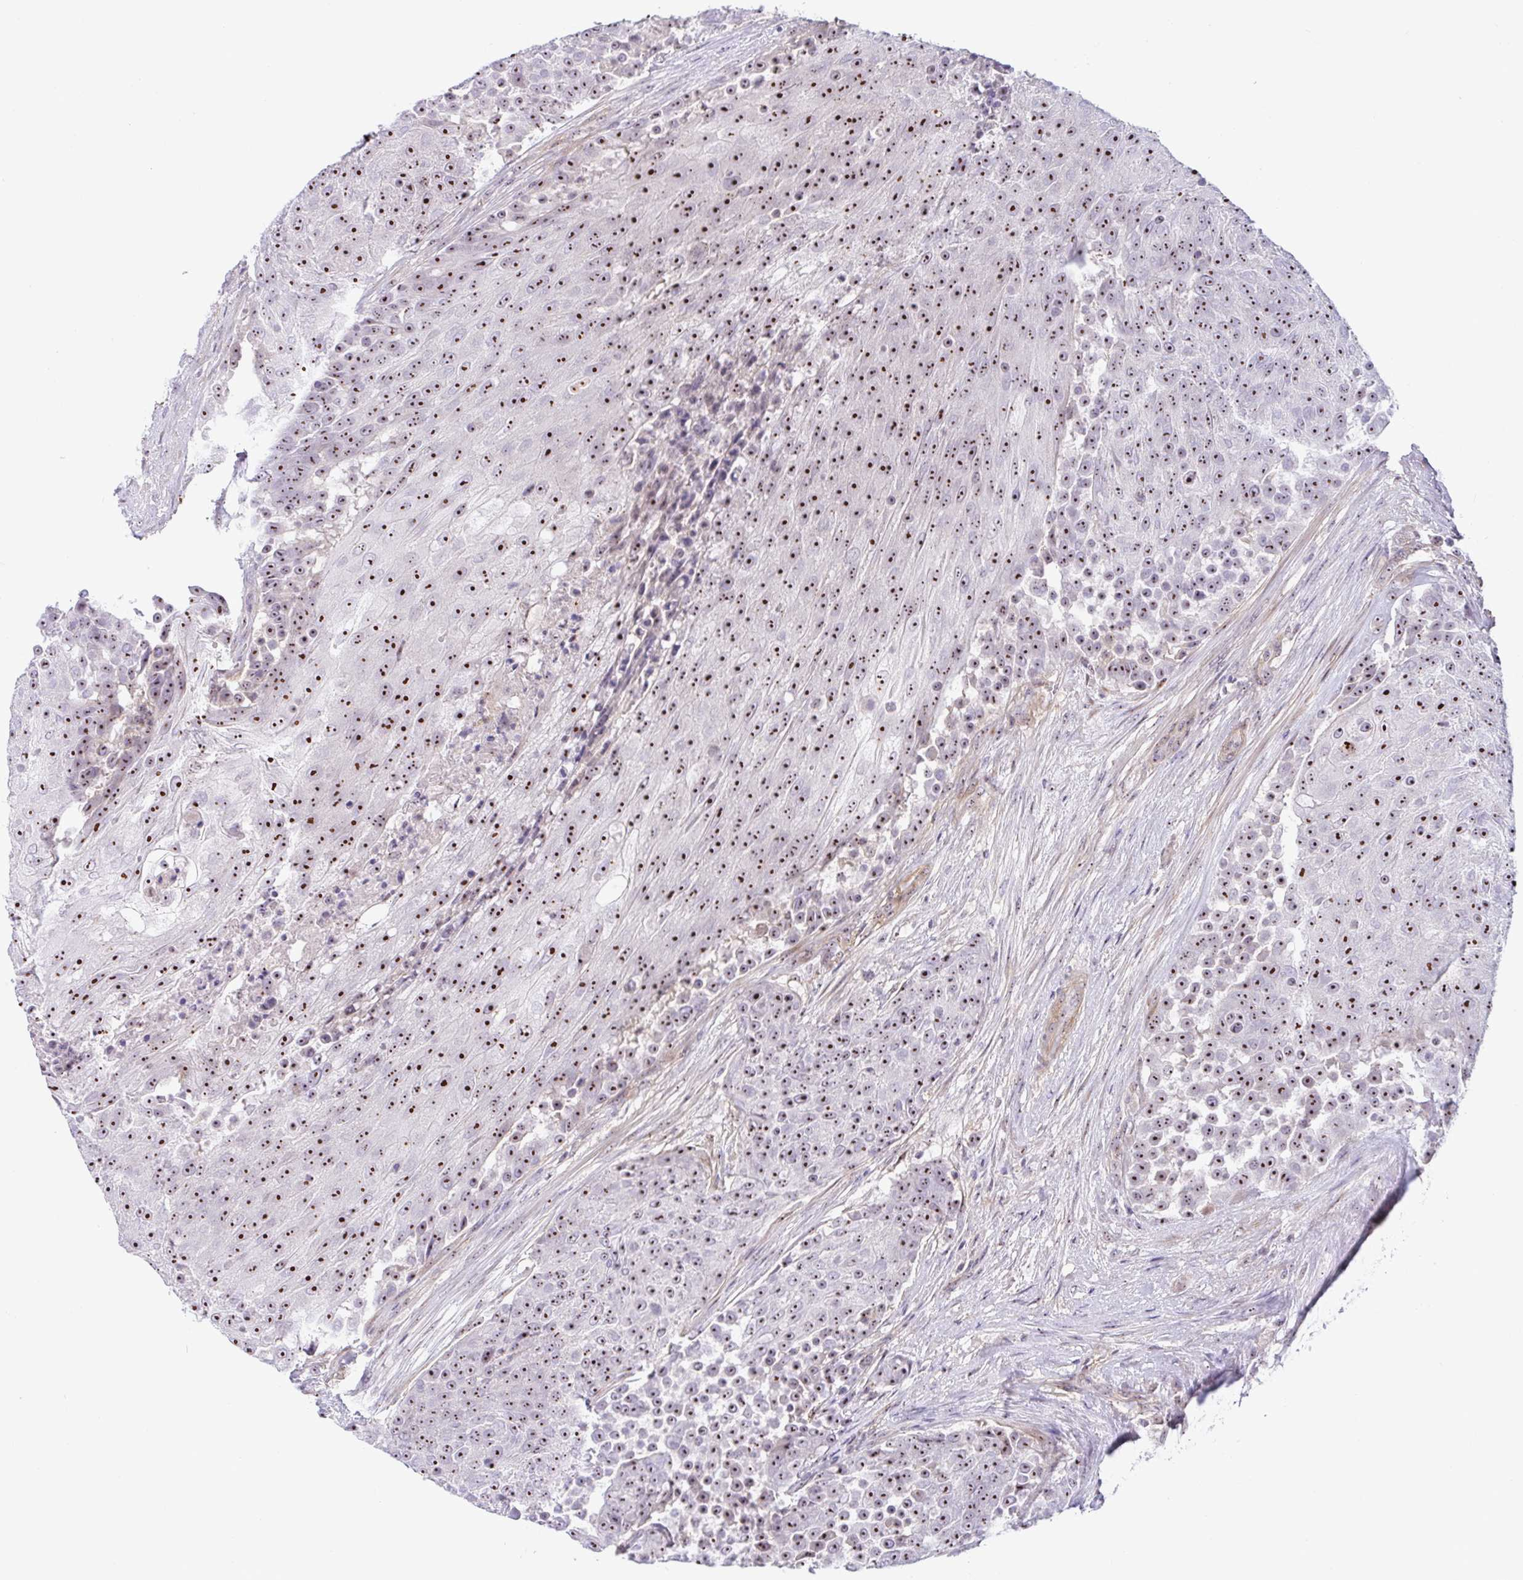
{"staining": {"intensity": "strong", "quantity": ">75%", "location": "nuclear"}, "tissue": "urothelial cancer", "cell_type": "Tumor cells", "image_type": "cancer", "snomed": [{"axis": "morphology", "description": "Urothelial carcinoma, High grade"}, {"axis": "topography", "description": "Urinary bladder"}], "caption": "Immunohistochemistry (IHC) of urothelial carcinoma (high-grade) exhibits high levels of strong nuclear positivity in about >75% of tumor cells.", "gene": "MXRA8", "patient": {"sex": "female", "age": 63}}